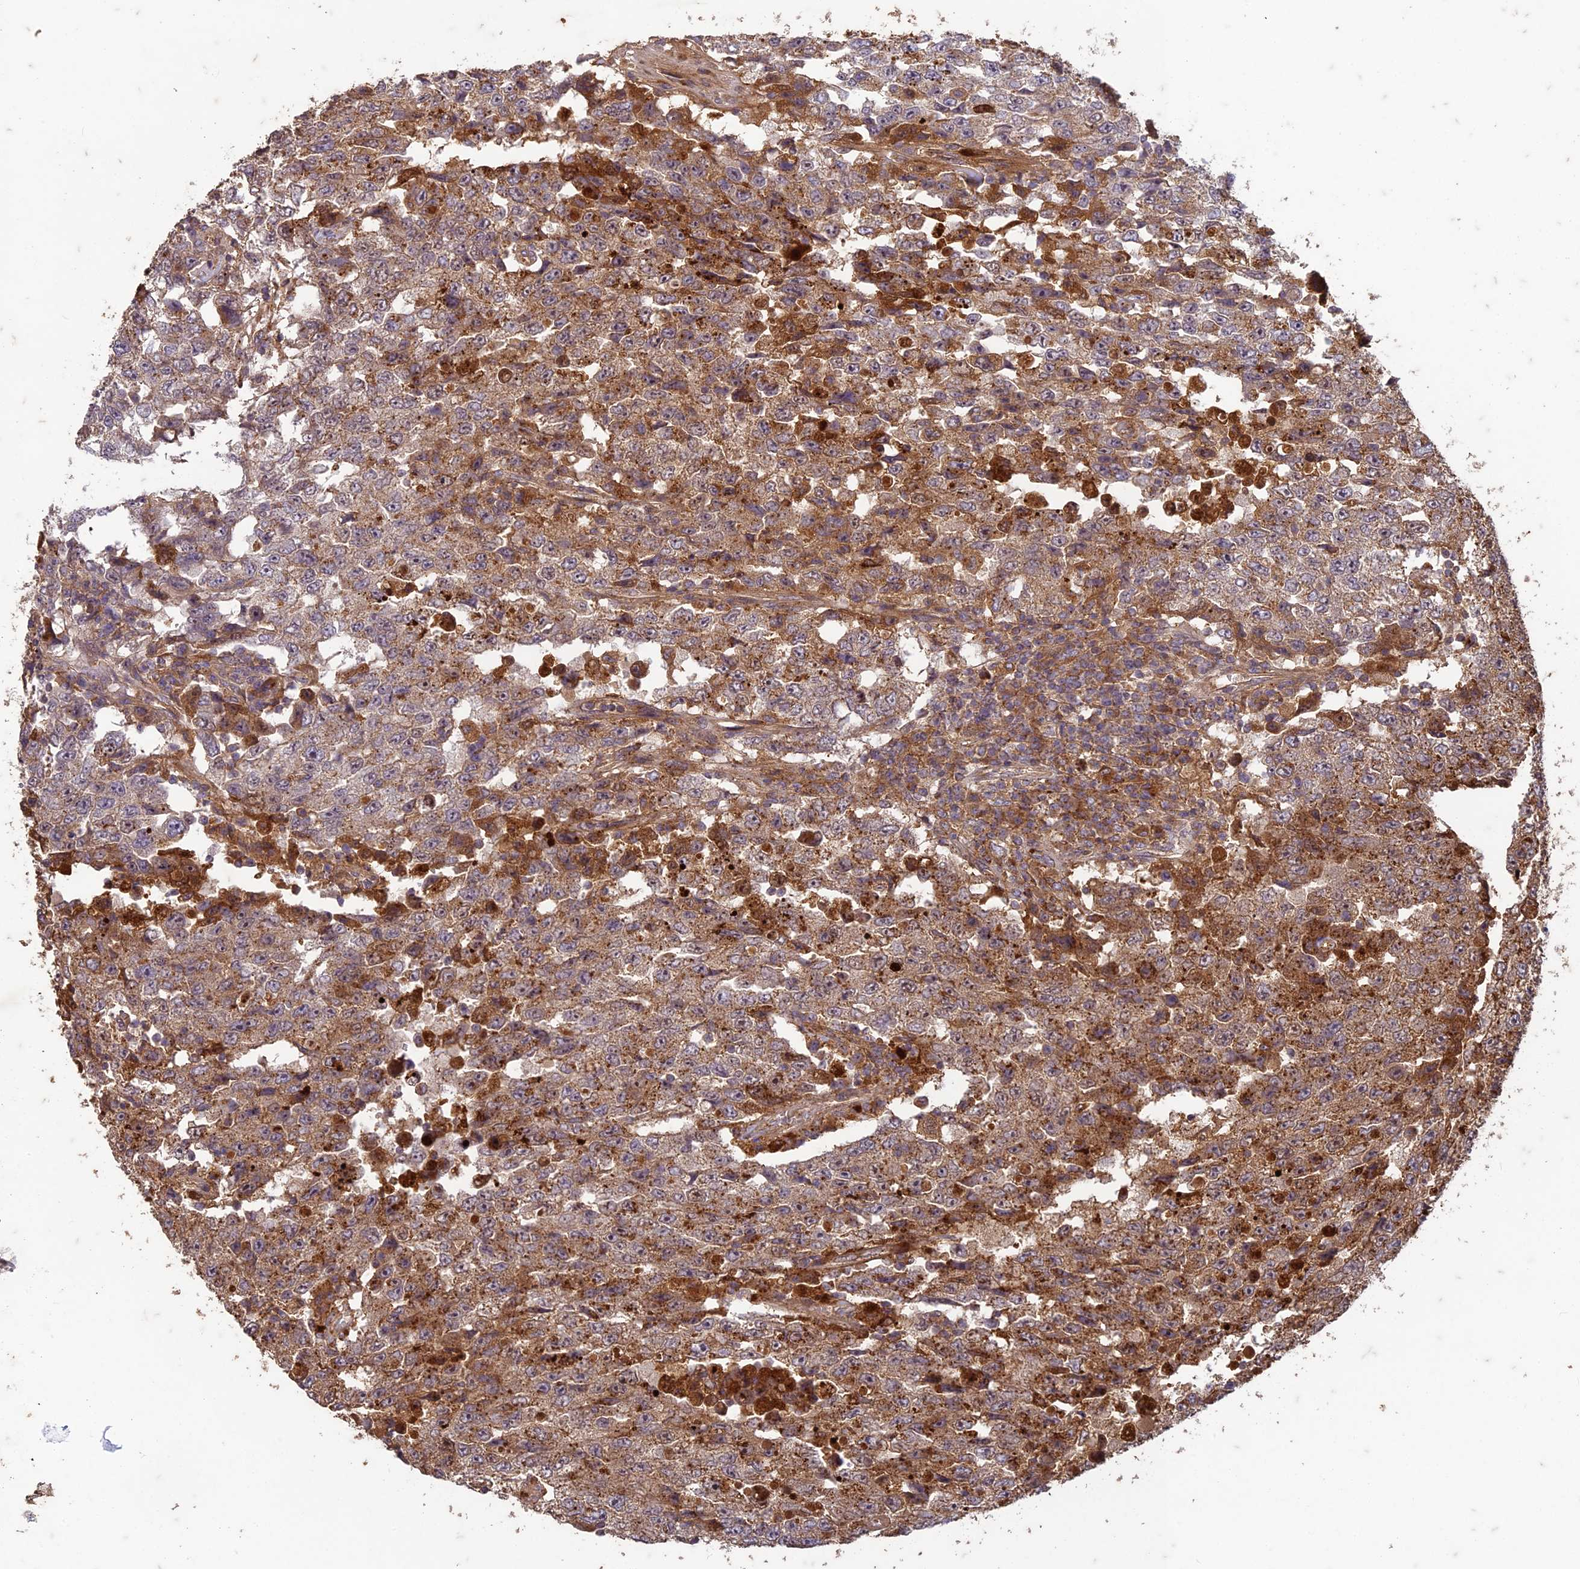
{"staining": {"intensity": "moderate", "quantity": ">75%", "location": "cytoplasmic/membranous"}, "tissue": "testis cancer", "cell_type": "Tumor cells", "image_type": "cancer", "snomed": [{"axis": "morphology", "description": "Carcinoma, Embryonal, NOS"}, {"axis": "topography", "description": "Testis"}], "caption": "Testis cancer stained with DAB (3,3'-diaminobenzidine) IHC exhibits medium levels of moderate cytoplasmic/membranous positivity in approximately >75% of tumor cells.", "gene": "TCF25", "patient": {"sex": "male", "age": 26}}